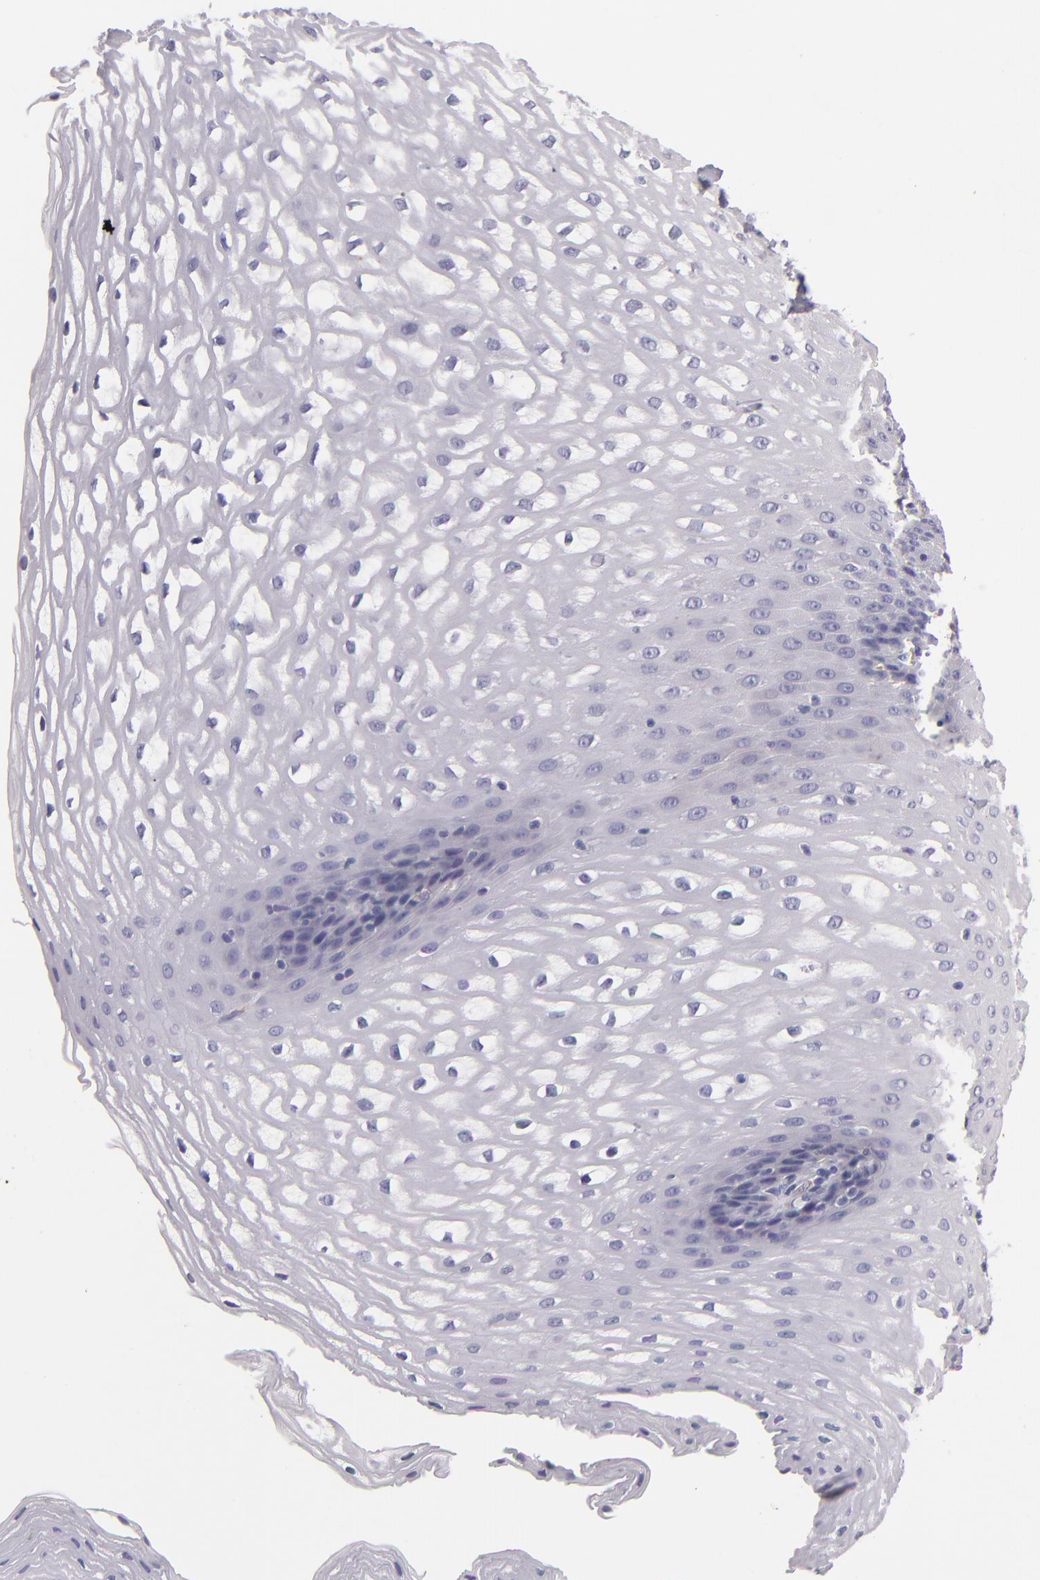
{"staining": {"intensity": "negative", "quantity": "none", "location": "none"}, "tissue": "esophagus", "cell_type": "Squamous epithelial cells", "image_type": "normal", "snomed": [{"axis": "morphology", "description": "Normal tissue, NOS"}, {"axis": "topography", "description": "Esophagus"}], "caption": "Protein analysis of normal esophagus reveals no significant positivity in squamous epithelial cells.", "gene": "TLR8", "patient": {"sex": "female", "age": 61}}